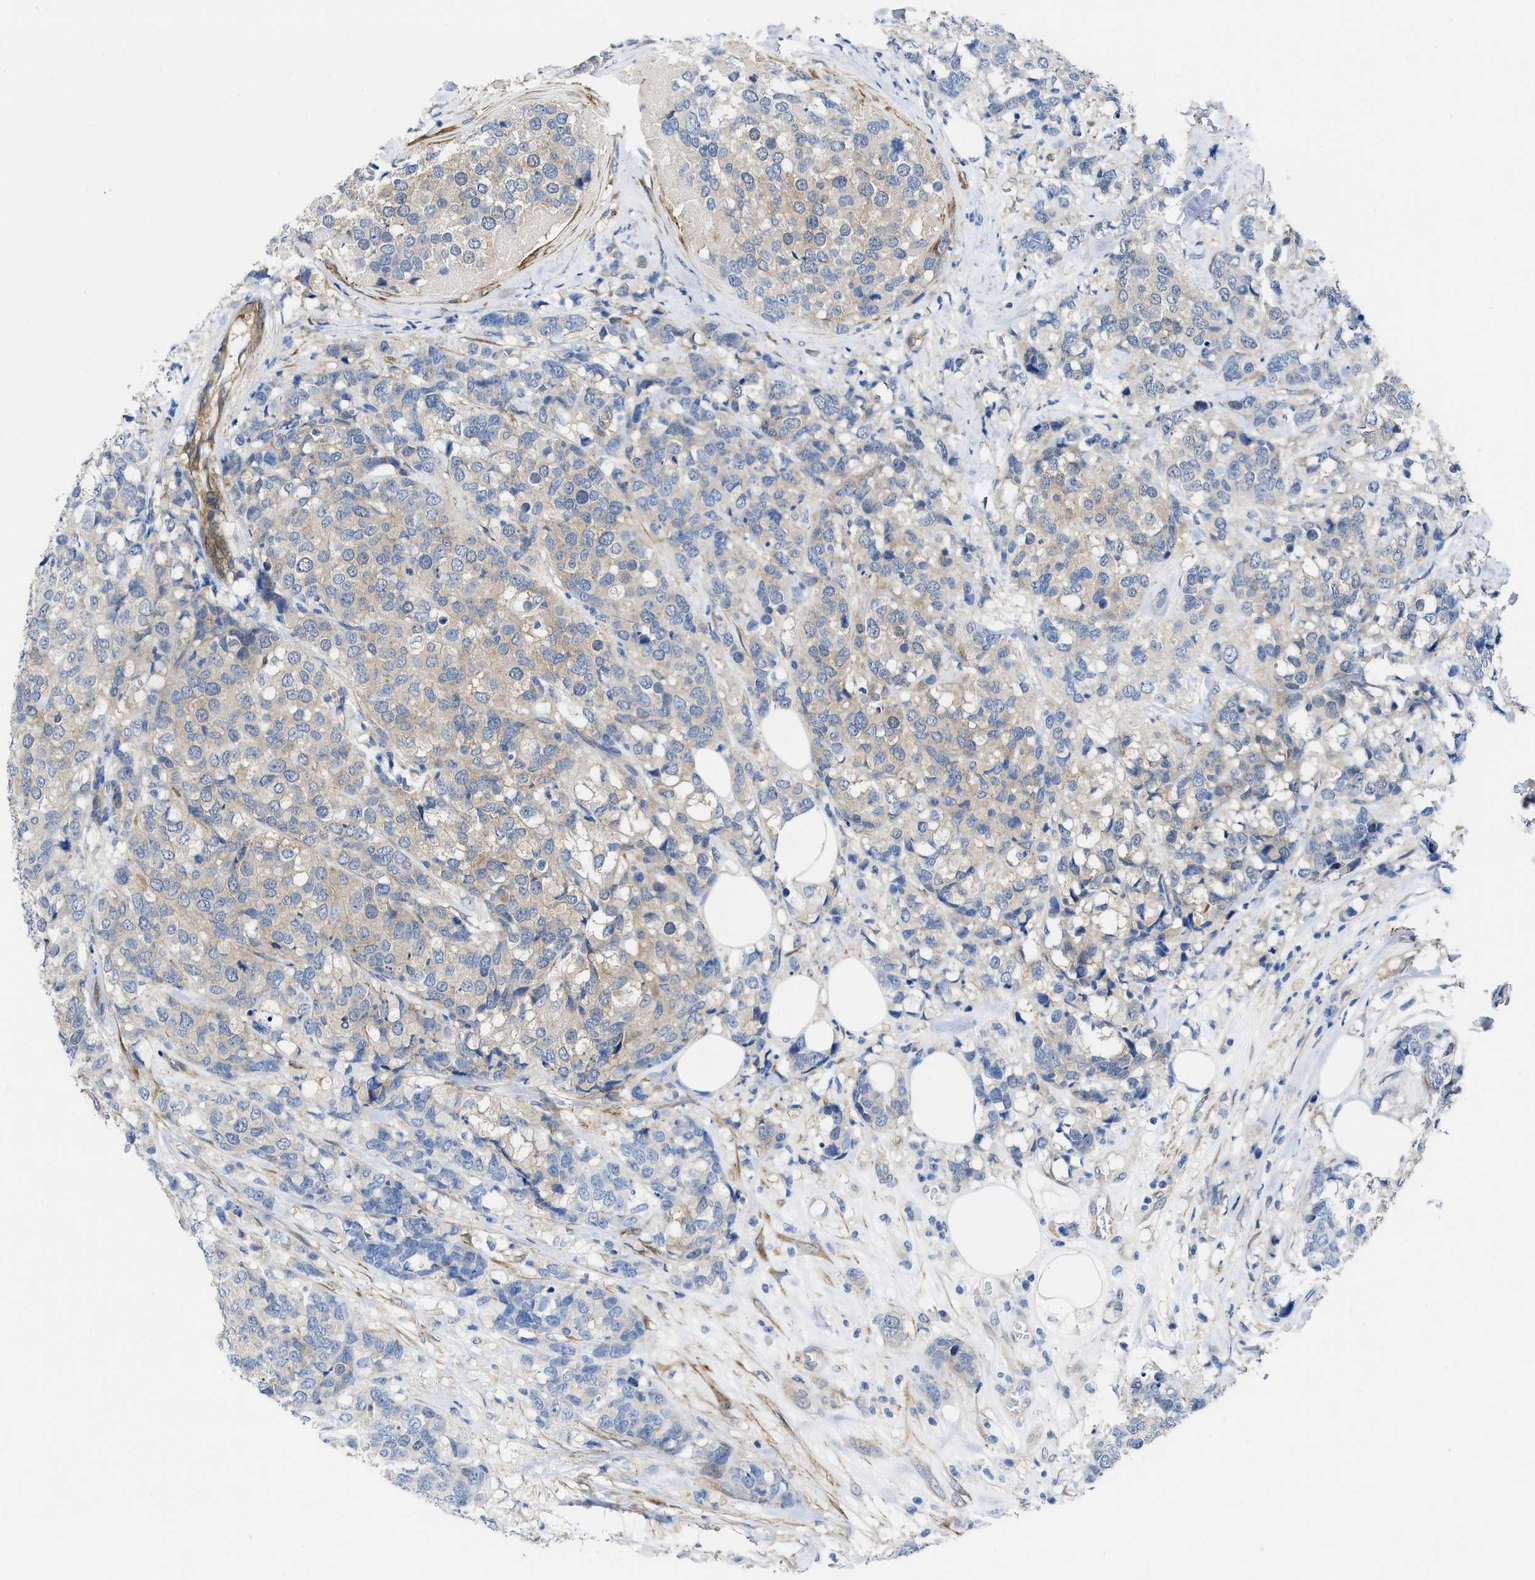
{"staining": {"intensity": "weak", "quantity": "<25%", "location": "cytoplasmic/membranous"}, "tissue": "breast cancer", "cell_type": "Tumor cells", "image_type": "cancer", "snomed": [{"axis": "morphology", "description": "Lobular carcinoma"}, {"axis": "topography", "description": "Breast"}], "caption": "Immunohistochemistry (IHC) photomicrograph of breast lobular carcinoma stained for a protein (brown), which reveals no staining in tumor cells.", "gene": "PDLIM5", "patient": {"sex": "female", "age": 59}}